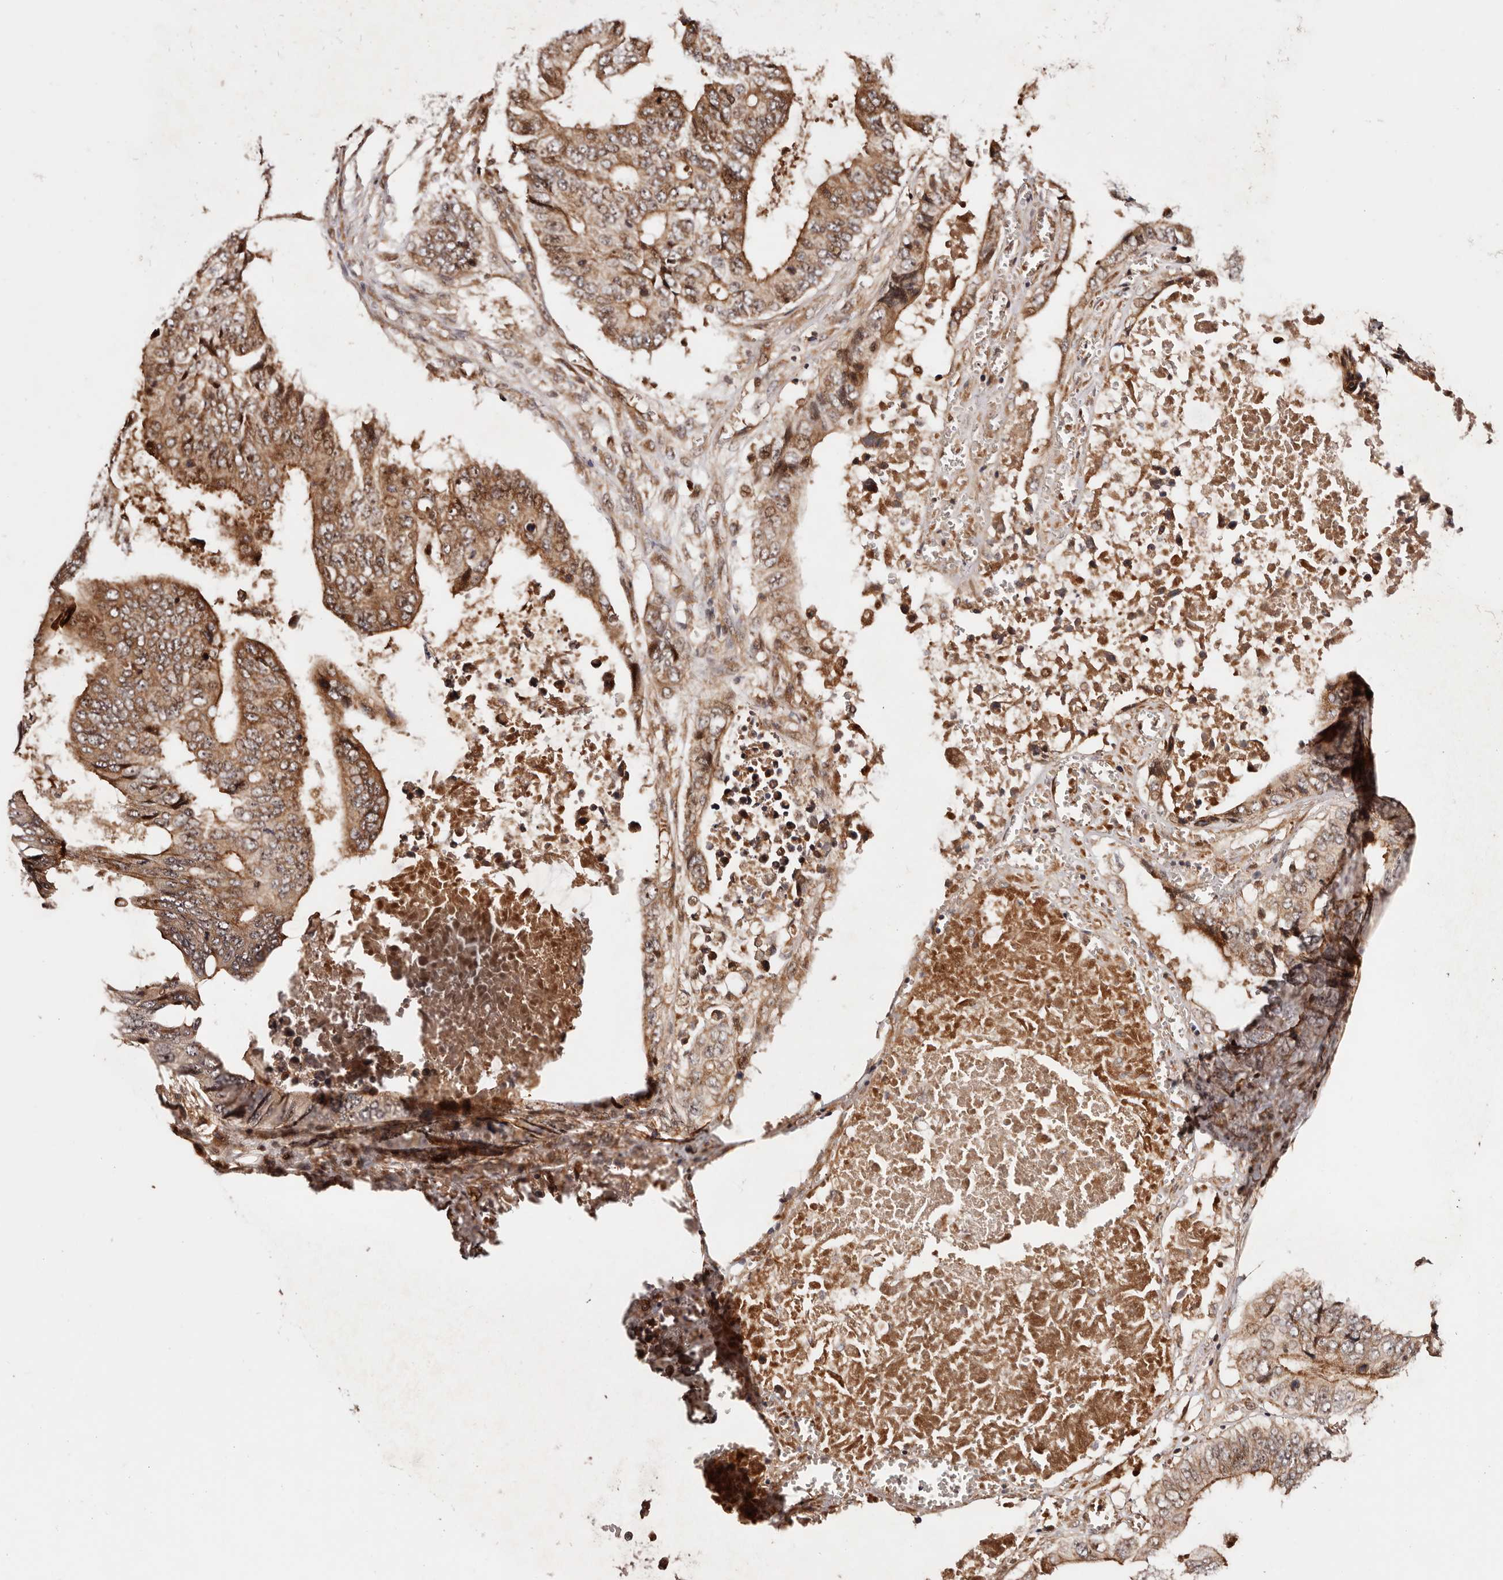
{"staining": {"intensity": "moderate", "quantity": ">75%", "location": "cytoplasmic/membranous,nuclear"}, "tissue": "colorectal cancer", "cell_type": "Tumor cells", "image_type": "cancer", "snomed": [{"axis": "morphology", "description": "Adenocarcinoma, NOS"}, {"axis": "topography", "description": "Rectum"}], "caption": "Immunohistochemistry of human colorectal cancer (adenocarcinoma) shows medium levels of moderate cytoplasmic/membranous and nuclear positivity in approximately >75% of tumor cells.", "gene": "PTPN22", "patient": {"sex": "male", "age": 84}}